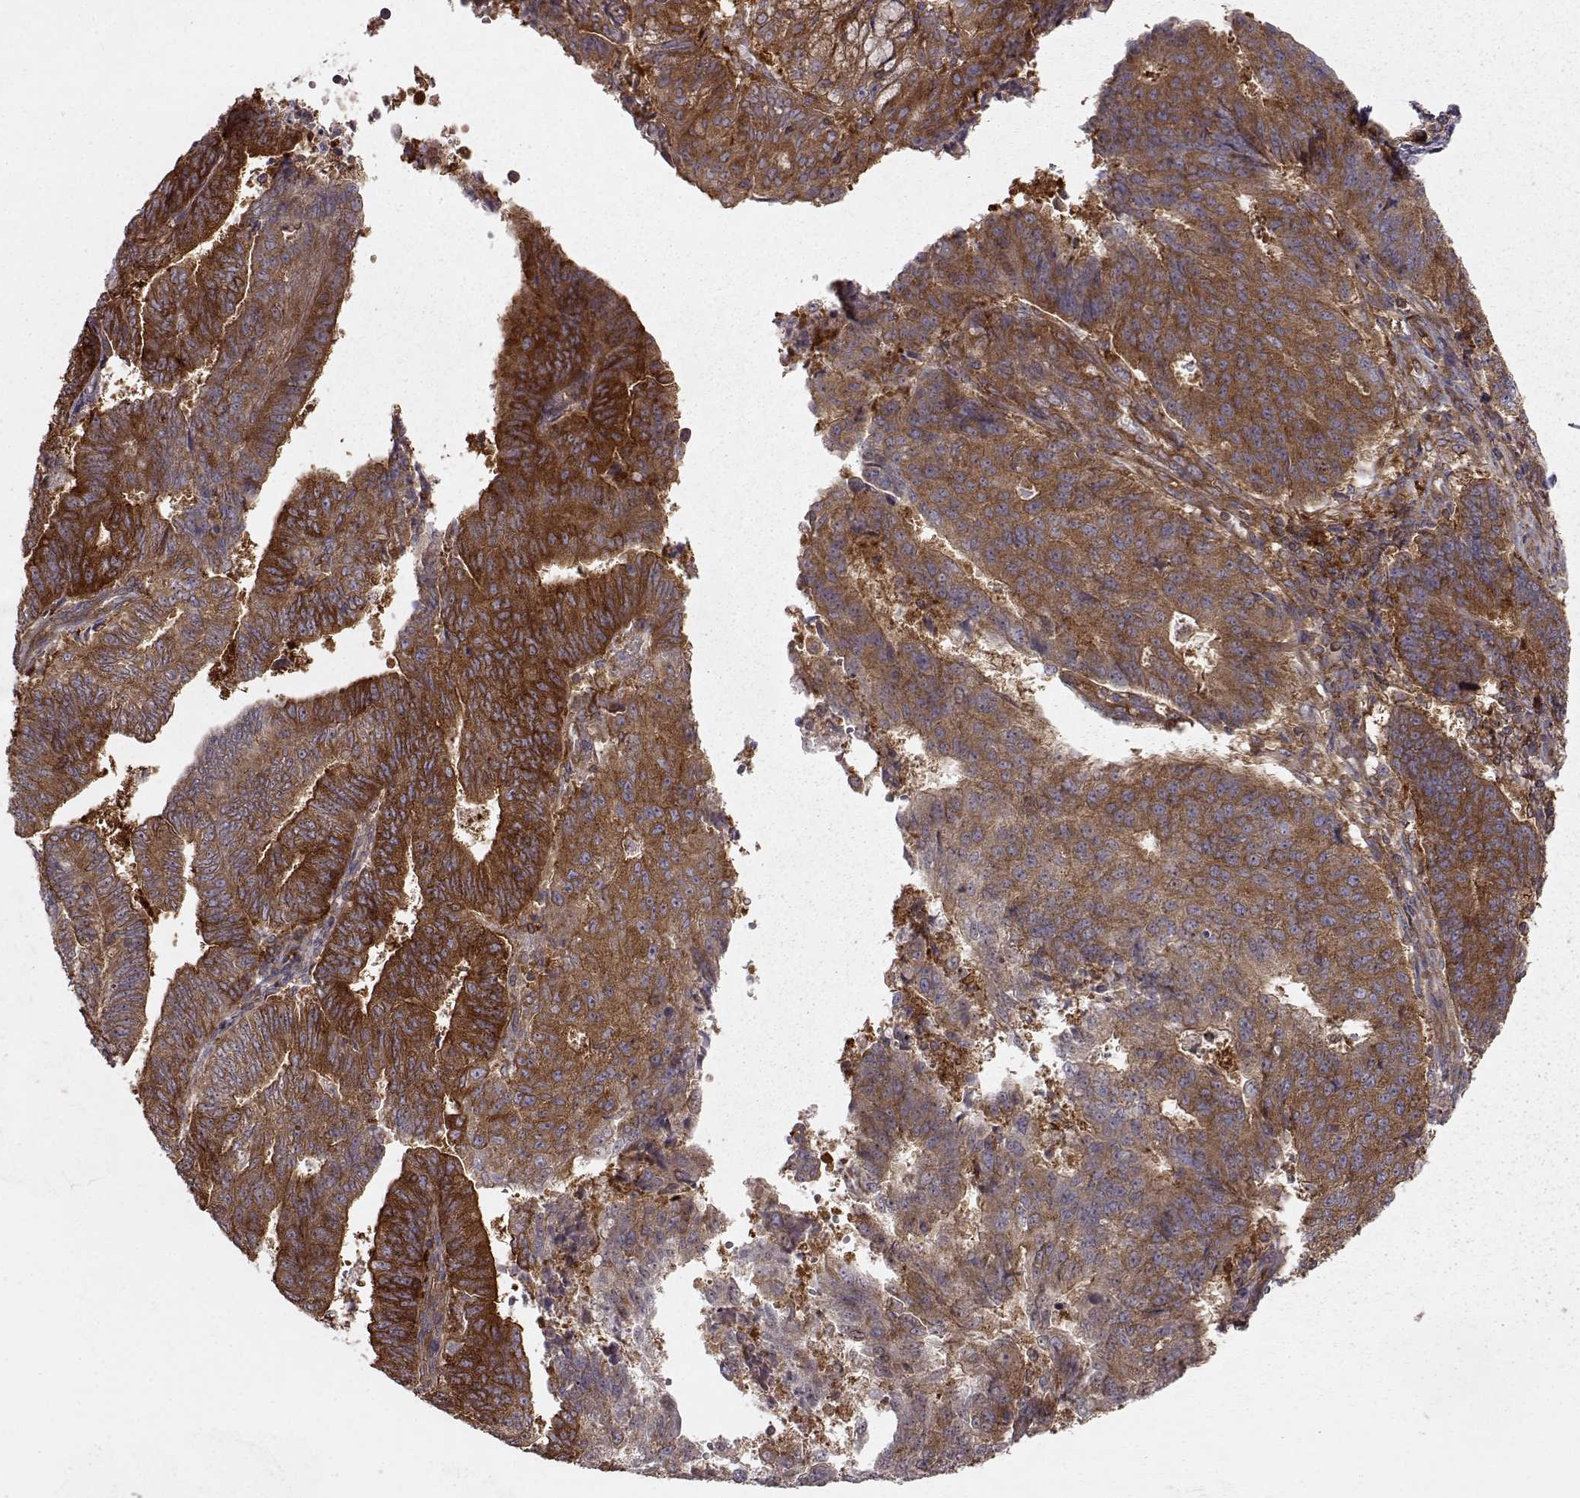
{"staining": {"intensity": "moderate", "quantity": "25%-75%", "location": "cytoplasmic/membranous"}, "tissue": "endometrial cancer", "cell_type": "Tumor cells", "image_type": "cancer", "snomed": [{"axis": "morphology", "description": "Adenocarcinoma, NOS"}, {"axis": "topography", "description": "Endometrium"}], "caption": "A high-resolution histopathology image shows immunohistochemistry (IHC) staining of endometrial cancer, which reveals moderate cytoplasmic/membranous positivity in about 25%-75% of tumor cells.", "gene": "RABGAP1", "patient": {"sex": "female", "age": 82}}